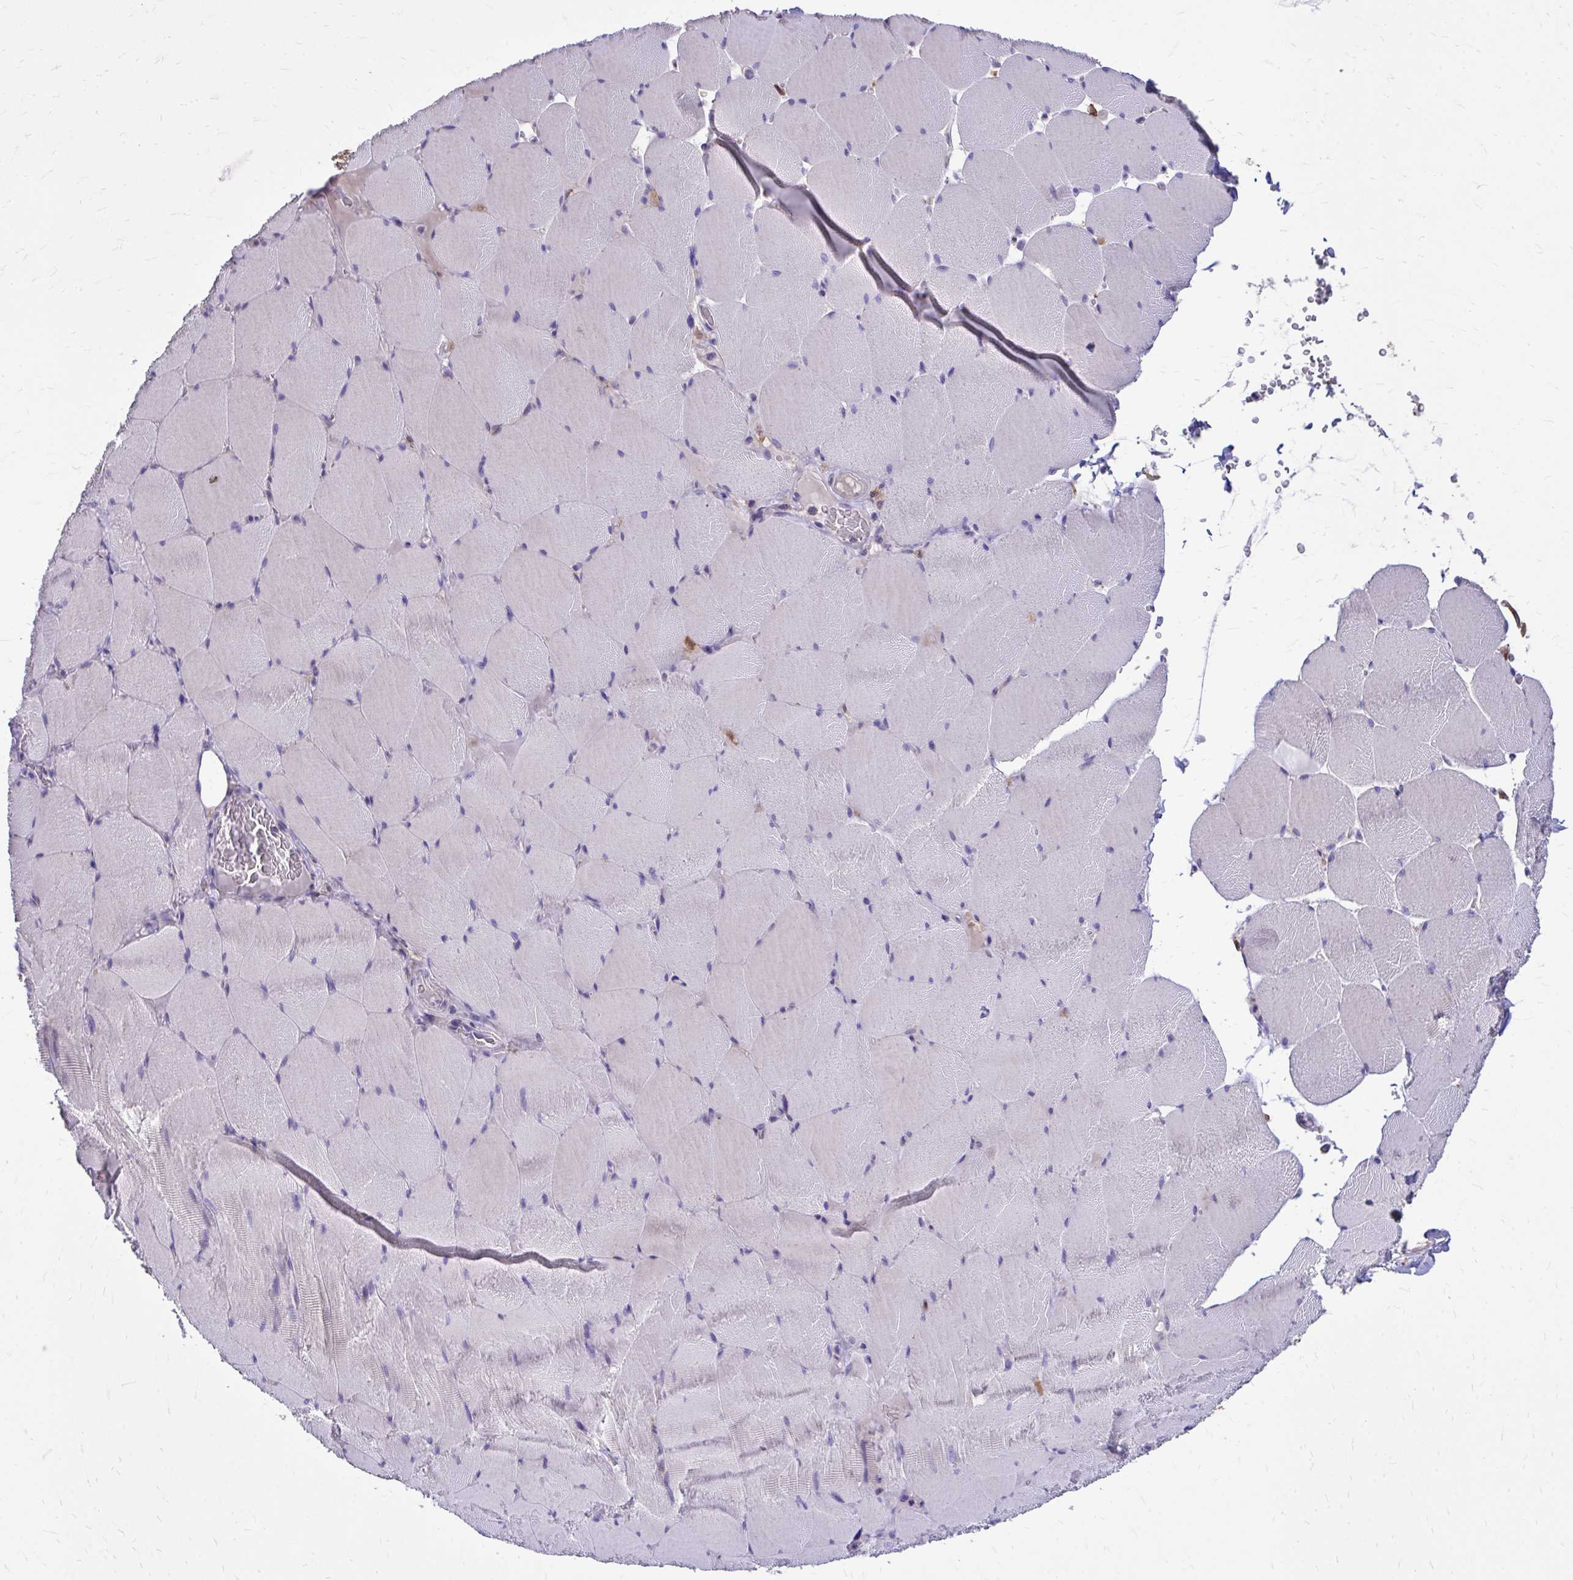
{"staining": {"intensity": "negative", "quantity": "none", "location": "none"}, "tissue": "skeletal muscle", "cell_type": "Myocytes", "image_type": "normal", "snomed": [{"axis": "morphology", "description": "Normal tissue, NOS"}, {"axis": "topography", "description": "Skeletal muscle"}, {"axis": "topography", "description": "Head-Neck"}], "caption": "DAB (3,3'-diaminobenzidine) immunohistochemical staining of benign skeletal muscle displays no significant expression in myocytes.", "gene": "EPB41L1", "patient": {"sex": "male", "age": 66}}